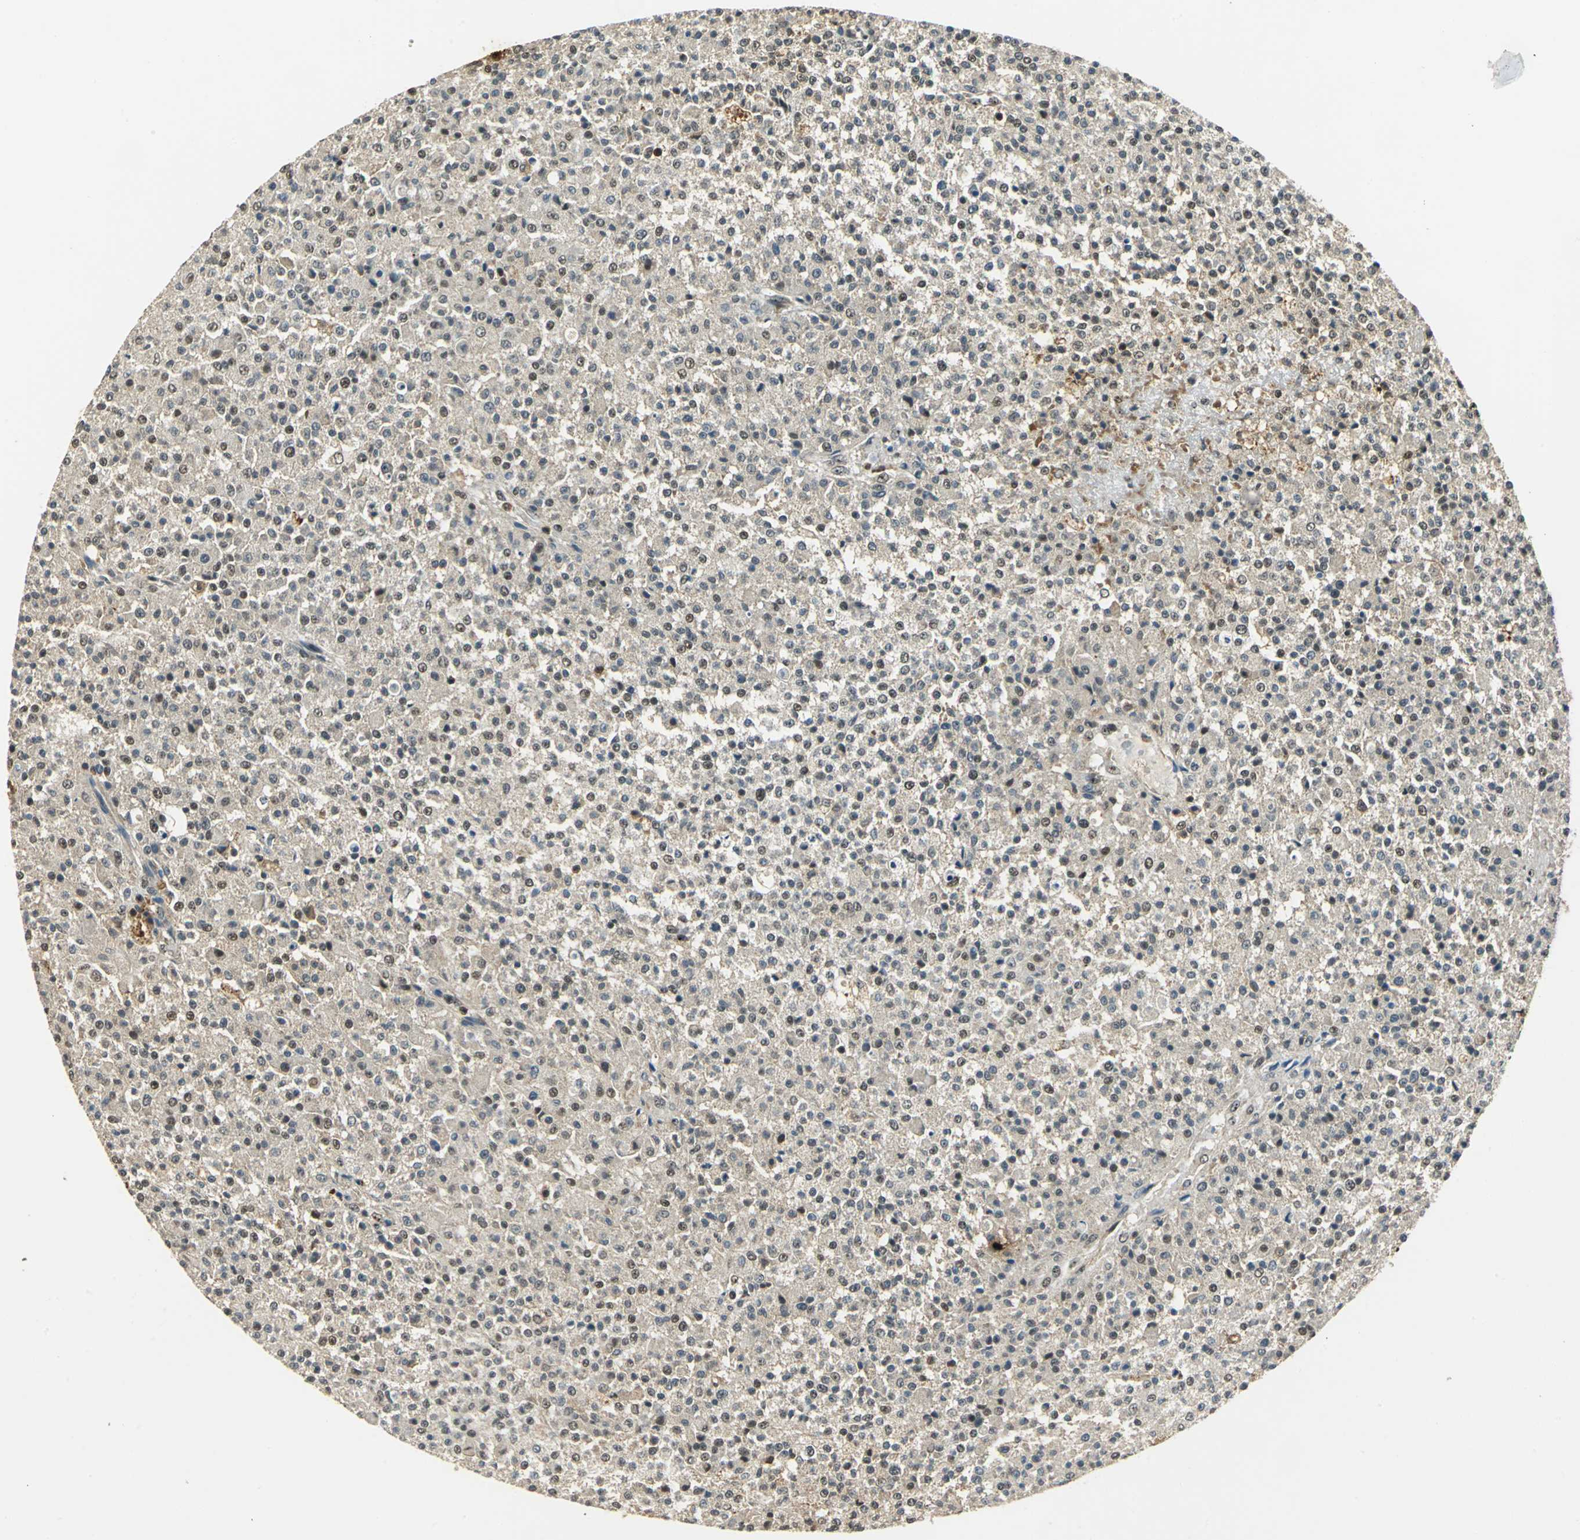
{"staining": {"intensity": "weak", "quantity": "25%-75%", "location": "cytoplasmic/membranous,nuclear"}, "tissue": "testis cancer", "cell_type": "Tumor cells", "image_type": "cancer", "snomed": [{"axis": "morphology", "description": "Seminoma, NOS"}, {"axis": "topography", "description": "Testis"}], "caption": "Immunohistochemical staining of testis seminoma shows weak cytoplasmic/membranous and nuclear protein expression in approximately 25%-75% of tumor cells.", "gene": "PPP1R13L", "patient": {"sex": "male", "age": 59}}